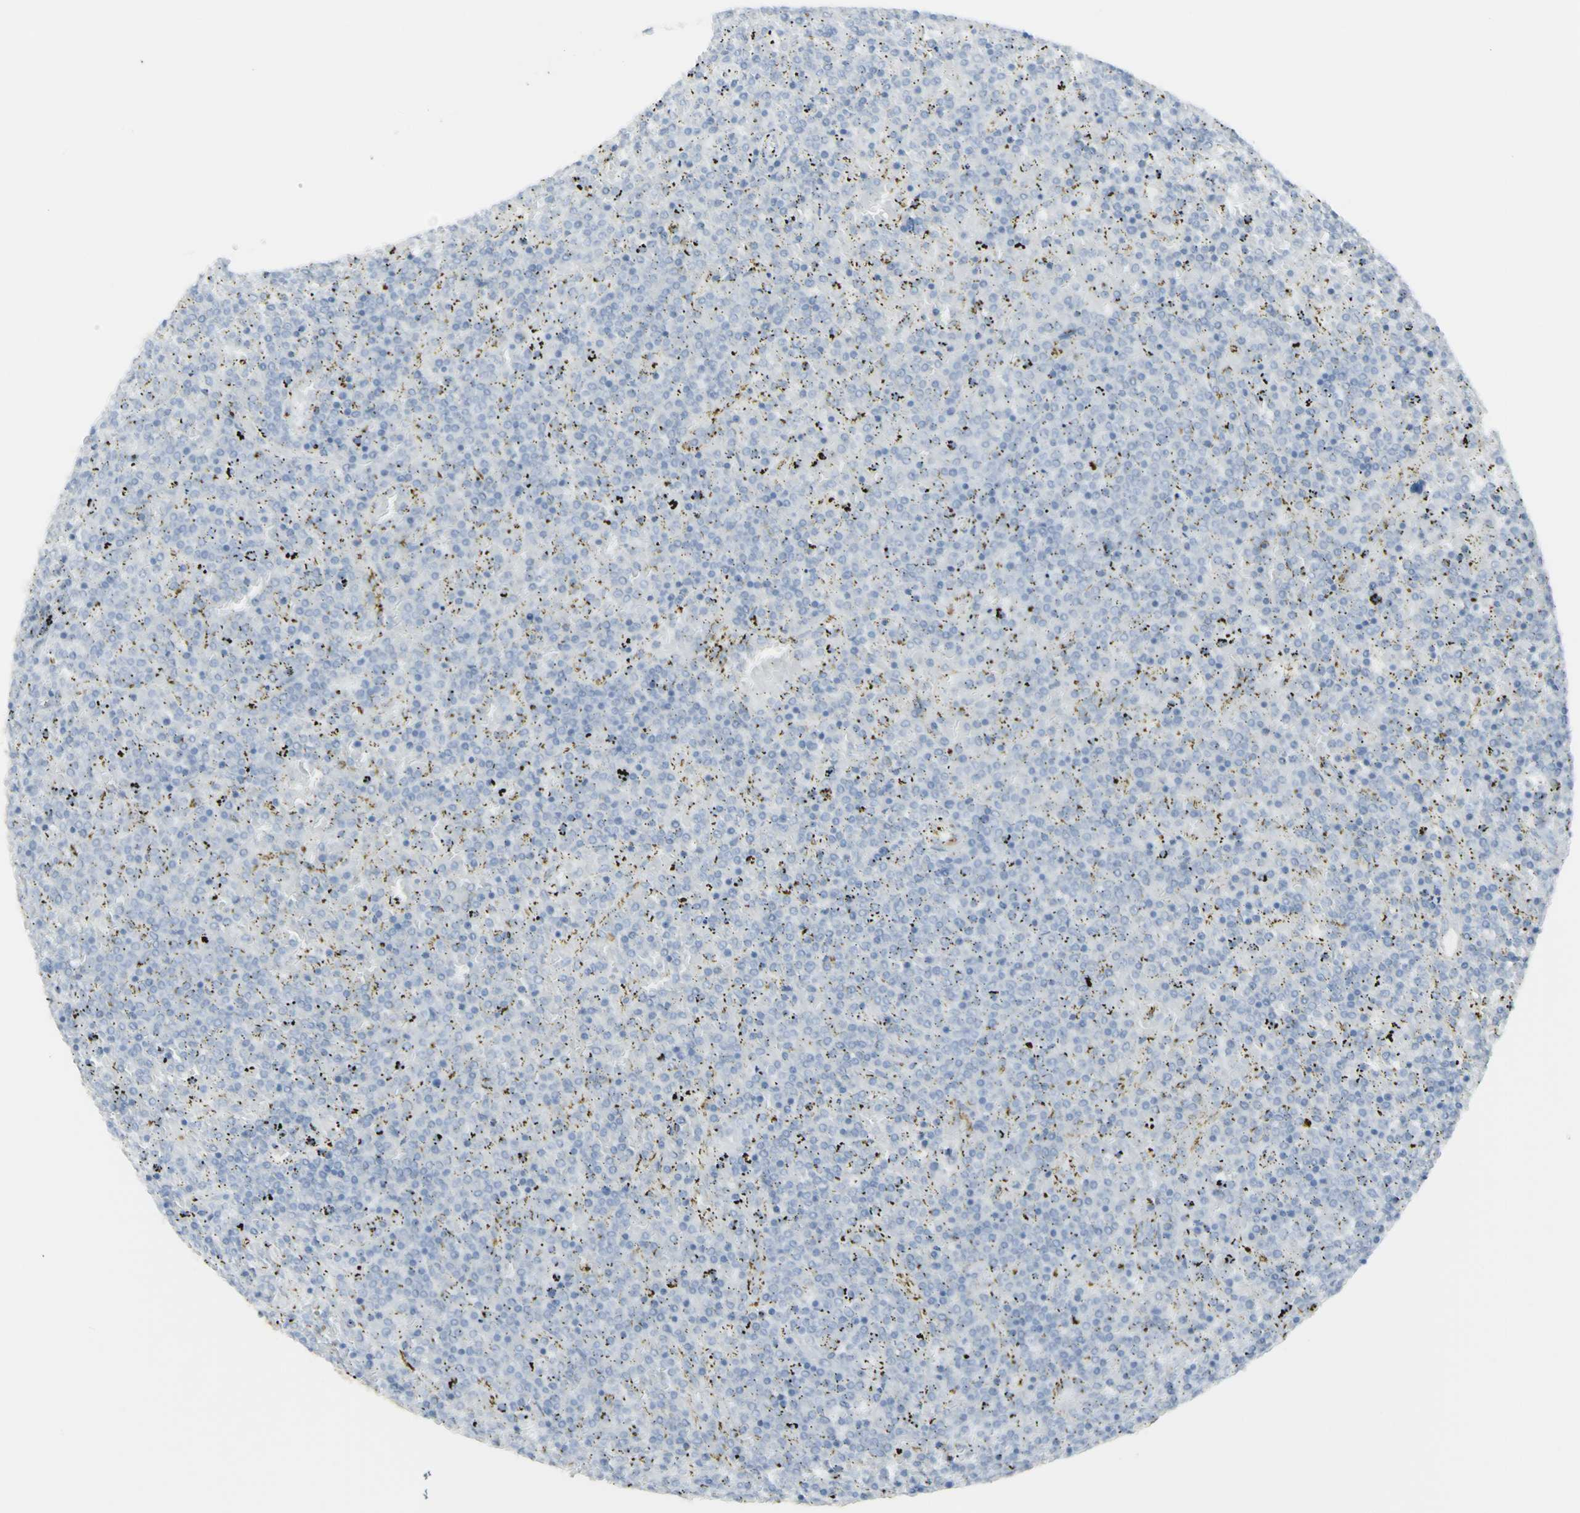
{"staining": {"intensity": "negative", "quantity": "none", "location": "none"}, "tissue": "lymphoma", "cell_type": "Tumor cells", "image_type": "cancer", "snomed": [{"axis": "morphology", "description": "Malignant lymphoma, non-Hodgkin's type, Low grade"}, {"axis": "topography", "description": "Spleen"}], "caption": "IHC of human malignant lymphoma, non-Hodgkin's type (low-grade) reveals no staining in tumor cells.", "gene": "ENSG00000198211", "patient": {"sex": "female", "age": 77}}